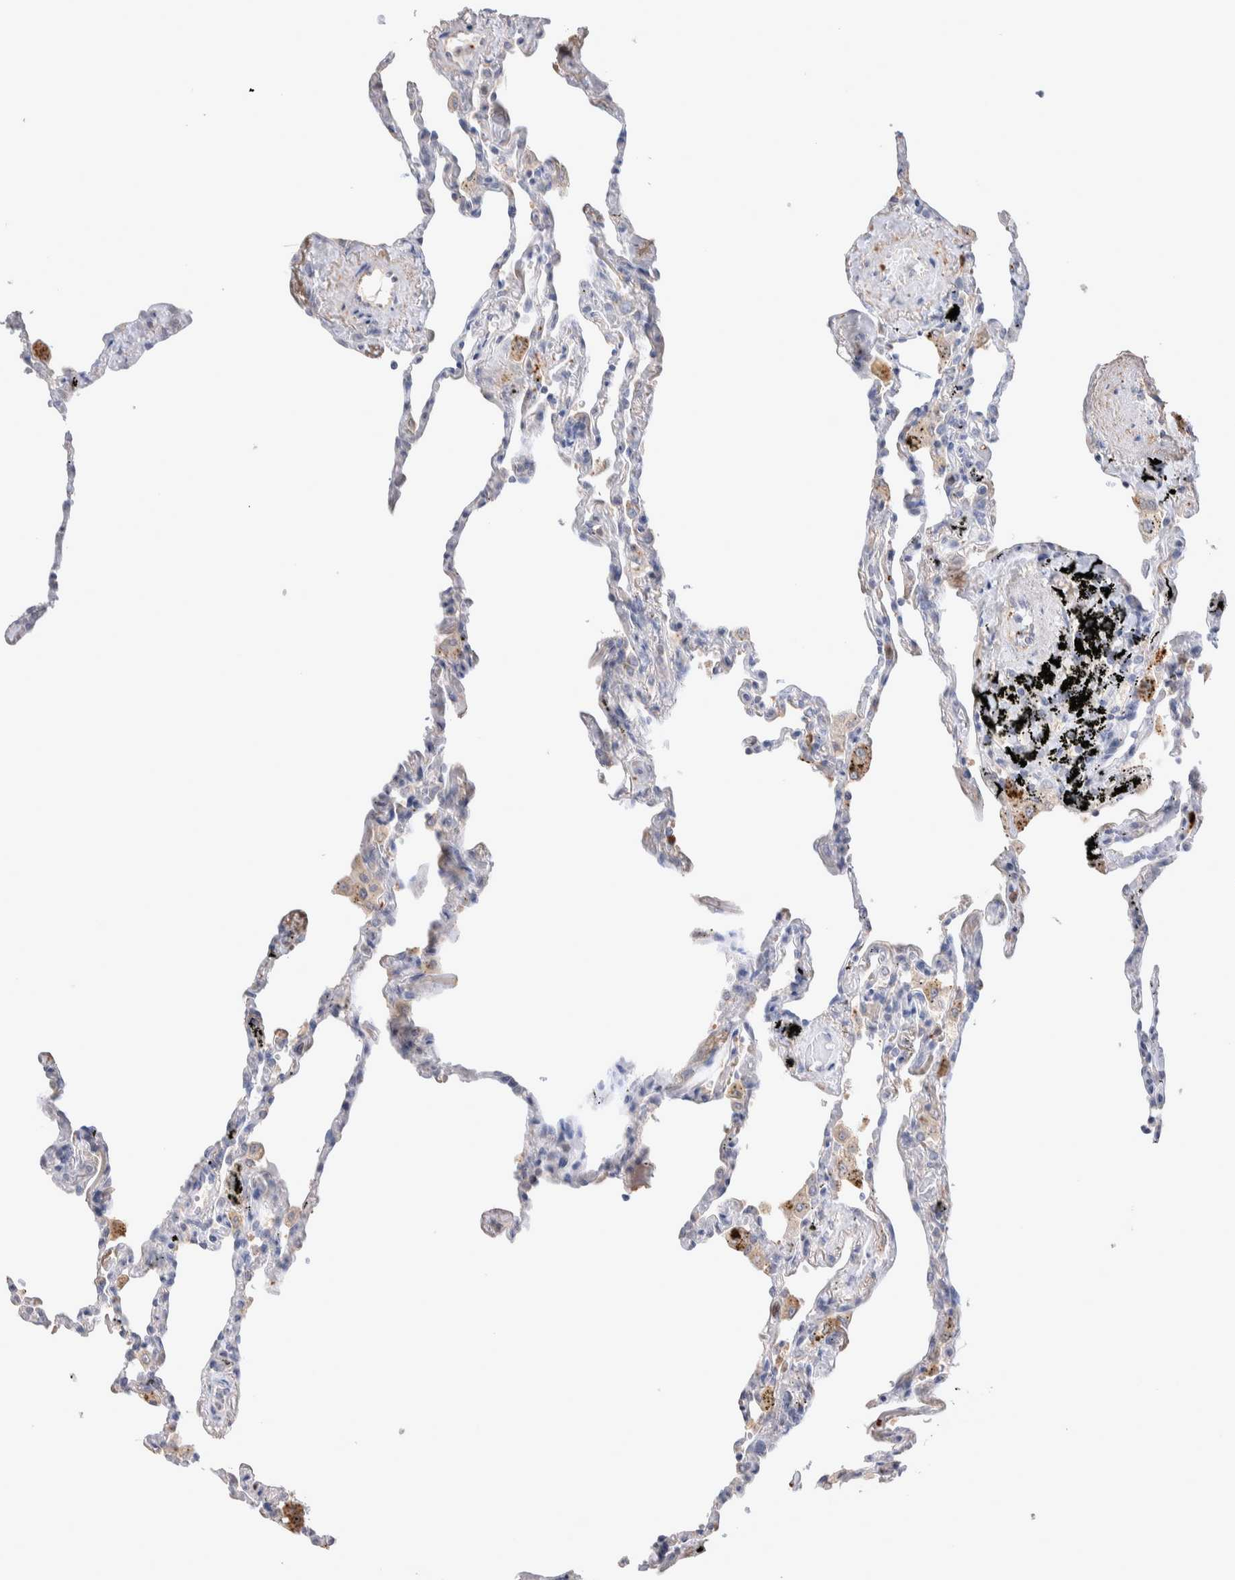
{"staining": {"intensity": "negative", "quantity": "none", "location": "none"}, "tissue": "lung", "cell_type": "Alveolar cells", "image_type": "normal", "snomed": [{"axis": "morphology", "description": "Normal tissue, NOS"}, {"axis": "topography", "description": "Lung"}], "caption": "Immunohistochemistry histopathology image of unremarkable human lung stained for a protein (brown), which demonstrates no expression in alveolar cells. (IHC, brightfield microscopy, high magnification).", "gene": "FFAR2", "patient": {"sex": "male", "age": 59}}